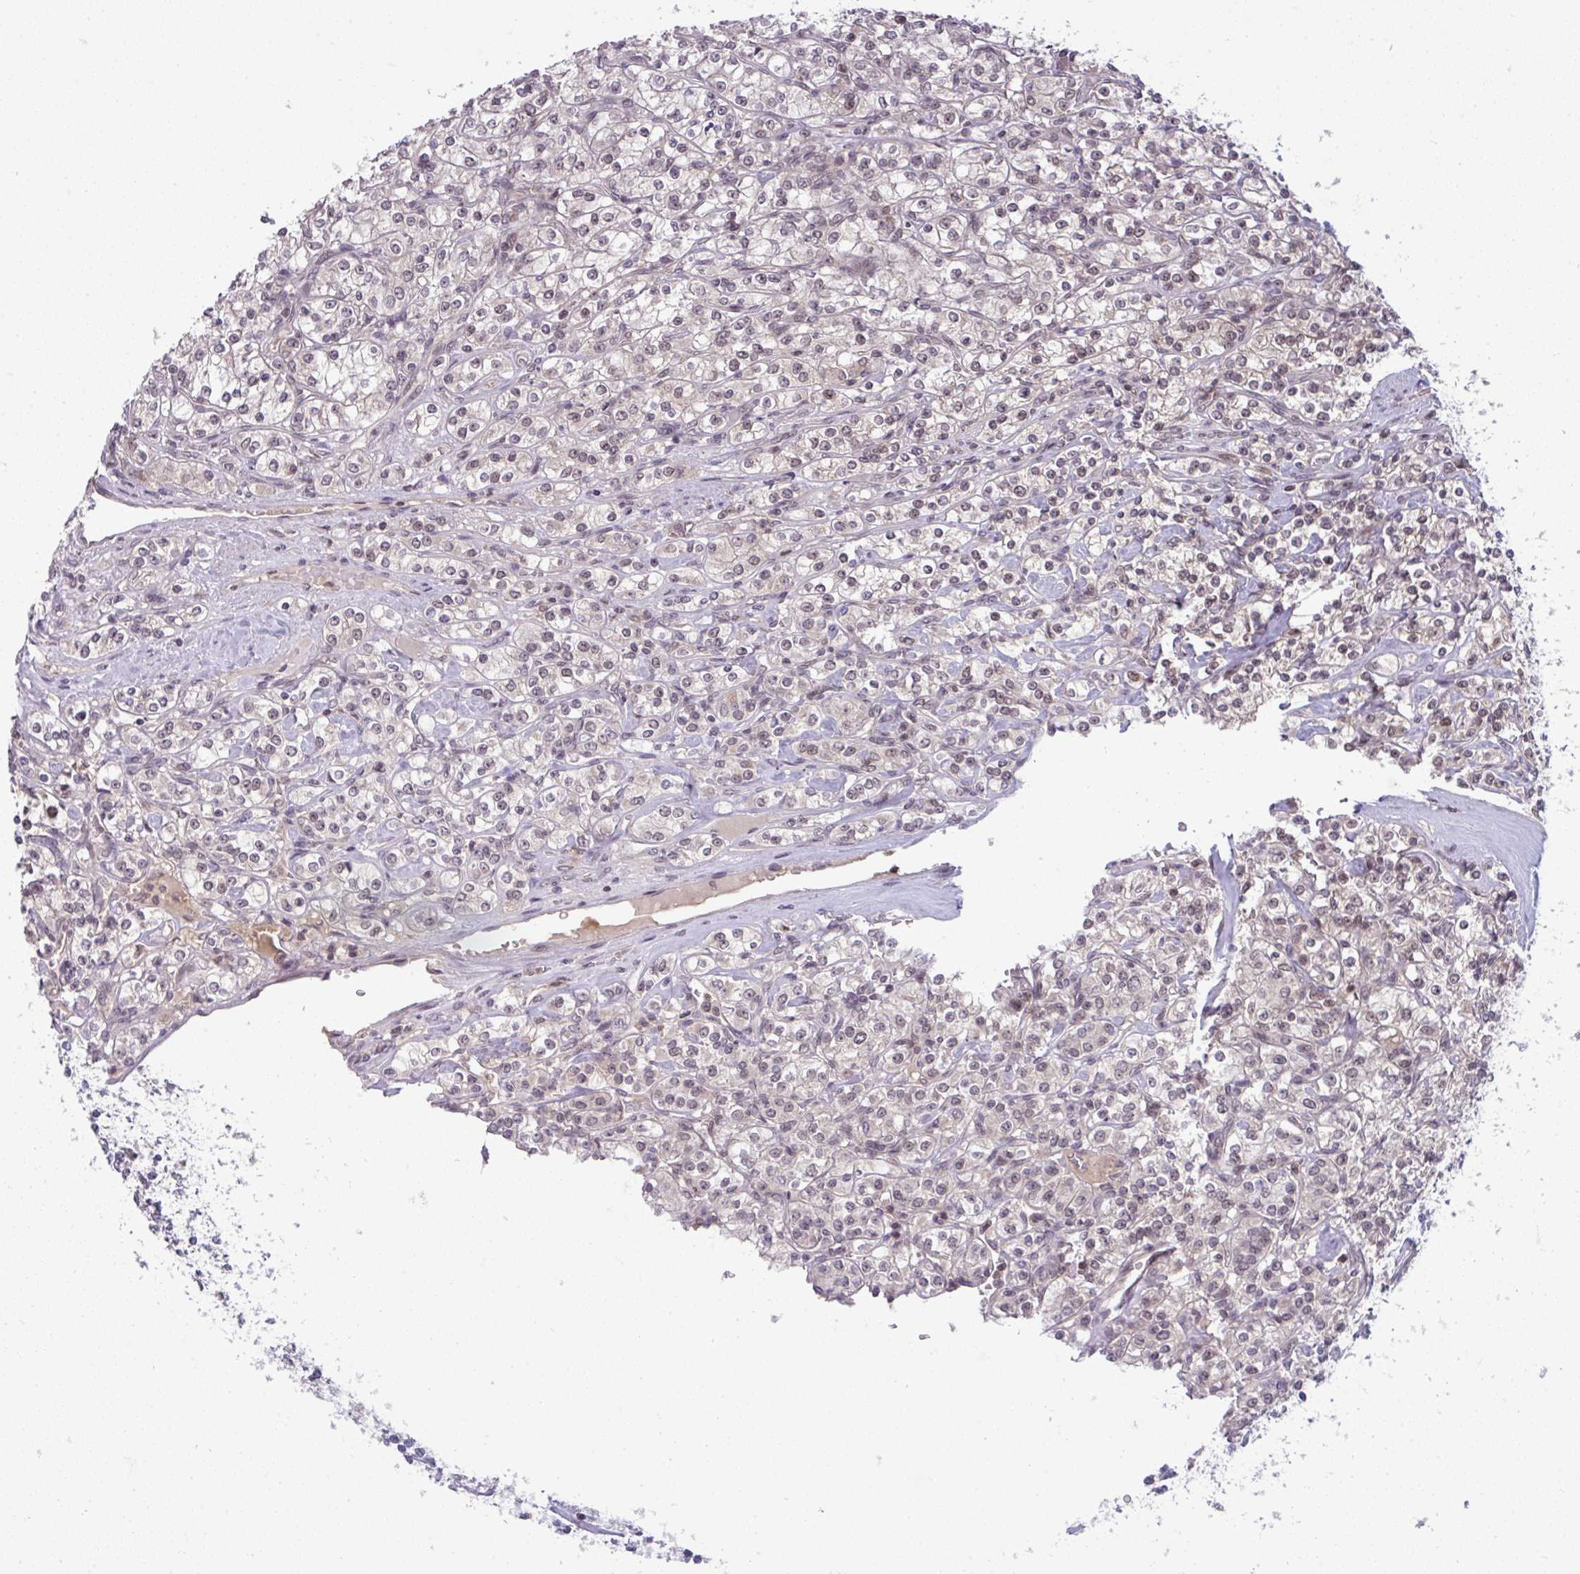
{"staining": {"intensity": "weak", "quantity": "25%-75%", "location": "nuclear"}, "tissue": "renal cancer", "cell_type": "Tumor cells", "image_type": "cancer", "snomed": [{"axis": "morphology", "description": "Adenocarcinoma, NOS"}, {"axis": "topography", "description": "Kidney"}], "caption": "Immunohistochemical staining of human renal cancer (adenocarcinoma) shows low levels of weak nuclear protein expression in approximately 25%-75% of tumor cells.", "gene": "KLF2", "patient": {"sex": "male", "age": 77}}